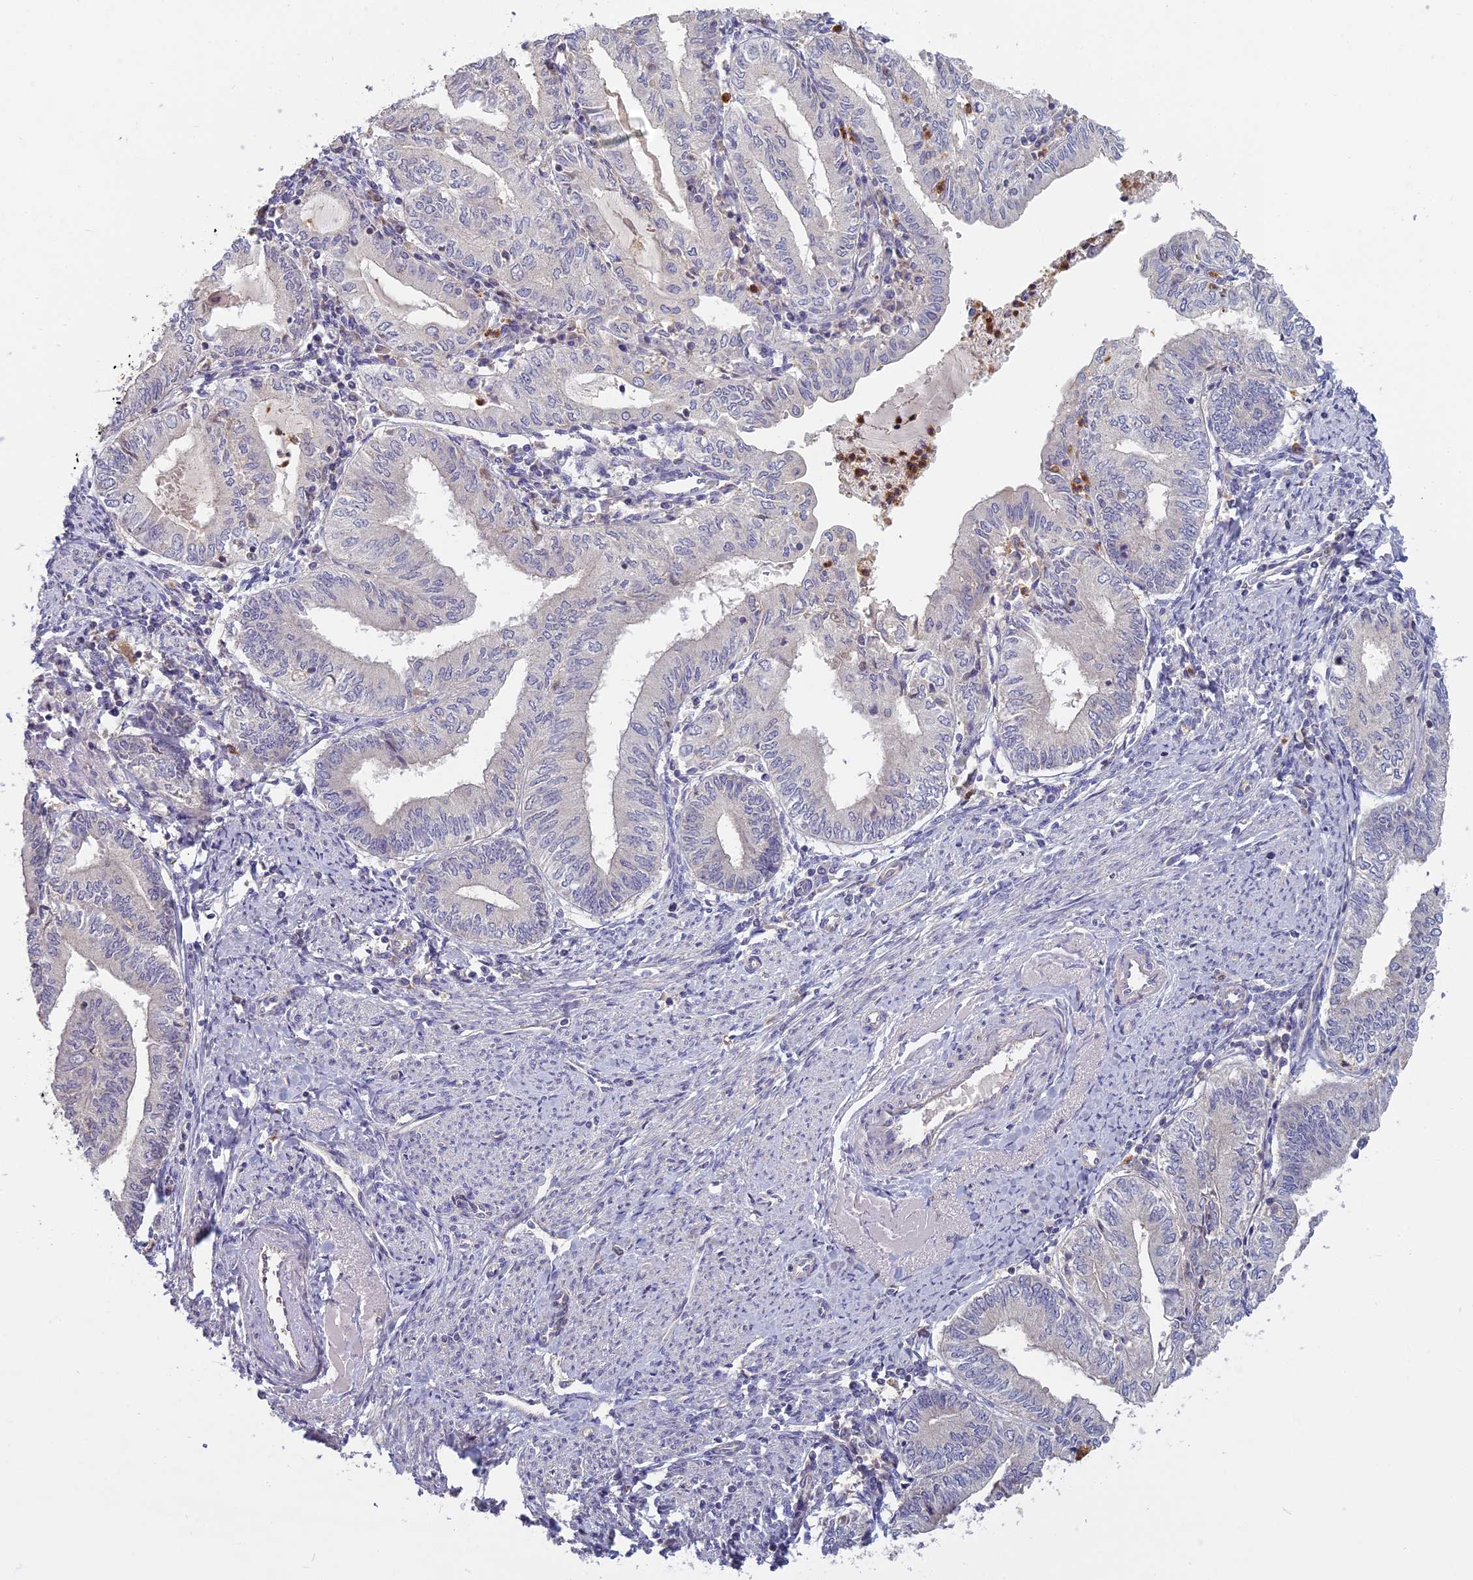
{"staining": {"intensity": "negative", "quantity": "none", "location": "none"}, "tissue": "endometrial cancer", "cell_type": "Tumor cells", "image_type": "cancer", "snomed": [{"axis": "morphology", "description": "Adenocarcinoma, NOS"}, {"axis": "topography", "description": "Endometrium"}], "caption": "This photomicrograph is of endometrial cancer stained with IHC to label a protein in brown with the nuclei are counter-stained blue. There is no expression in tumor cells. (DAB immunohistochemistry visualized using brightfield microscopy, high magnification).", "gene": "AP4E1", "patient": {"sex": "female", "age": 66}}